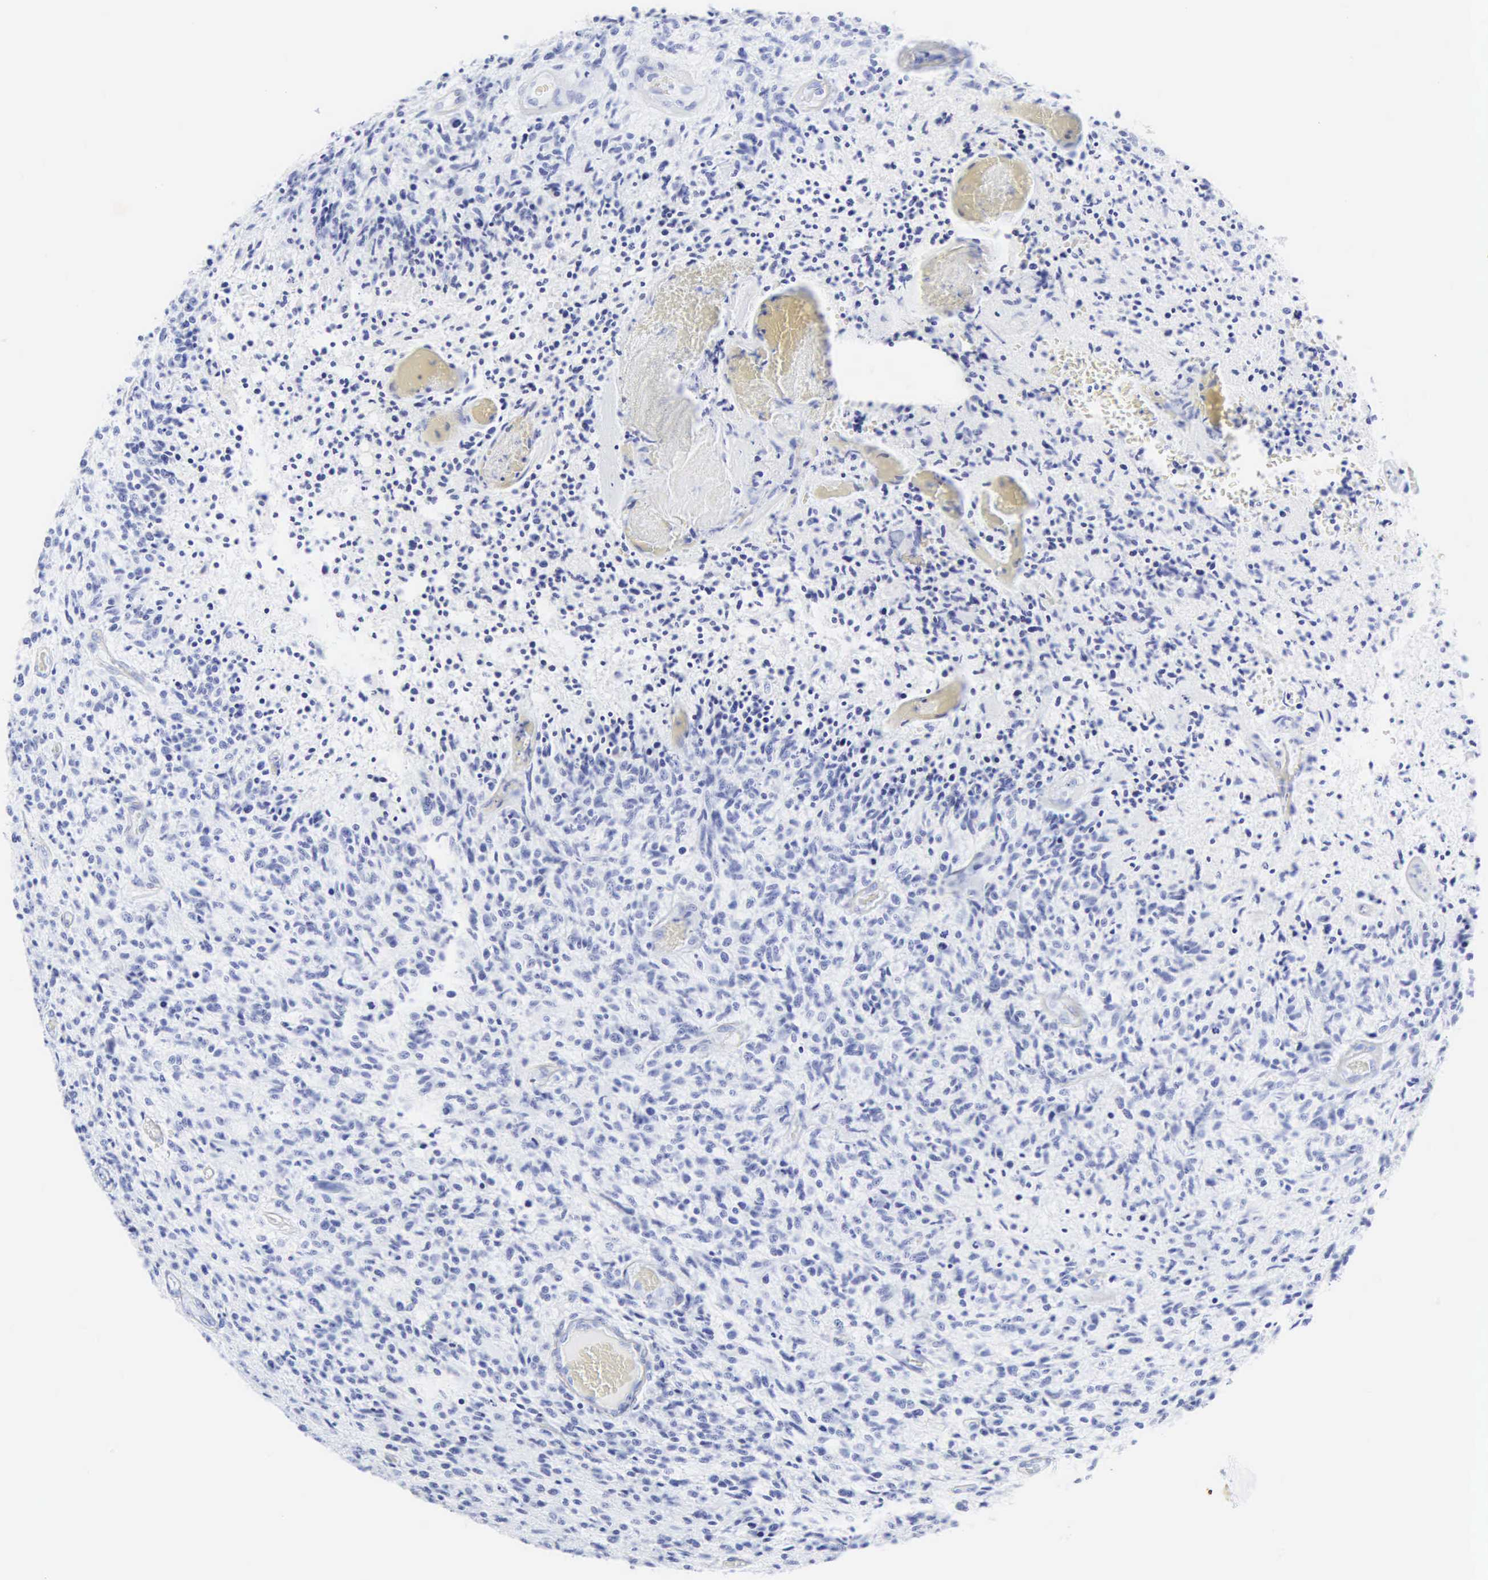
{"staining": {"intensity": "negative", "quantity": "none", "location": "none"}, "tissue": "glioma", "cell_type": "Tumor cells", "image_type": "cancer", "snomed": [{"axis": "morphology", "description": "Glioma, malignant, High grade"}, {"axis": "topography", "description": "Brain"}], "caption": "This photomicrograph is of malignant high-grade glioma stained with immunohistochemistry (IHC) to label a protein in brown with the nuclei are counter-stained blue. There is no staining in tumor cells.", "gene": "CGB3", "patient": {"sex": "male", "age": 36}}